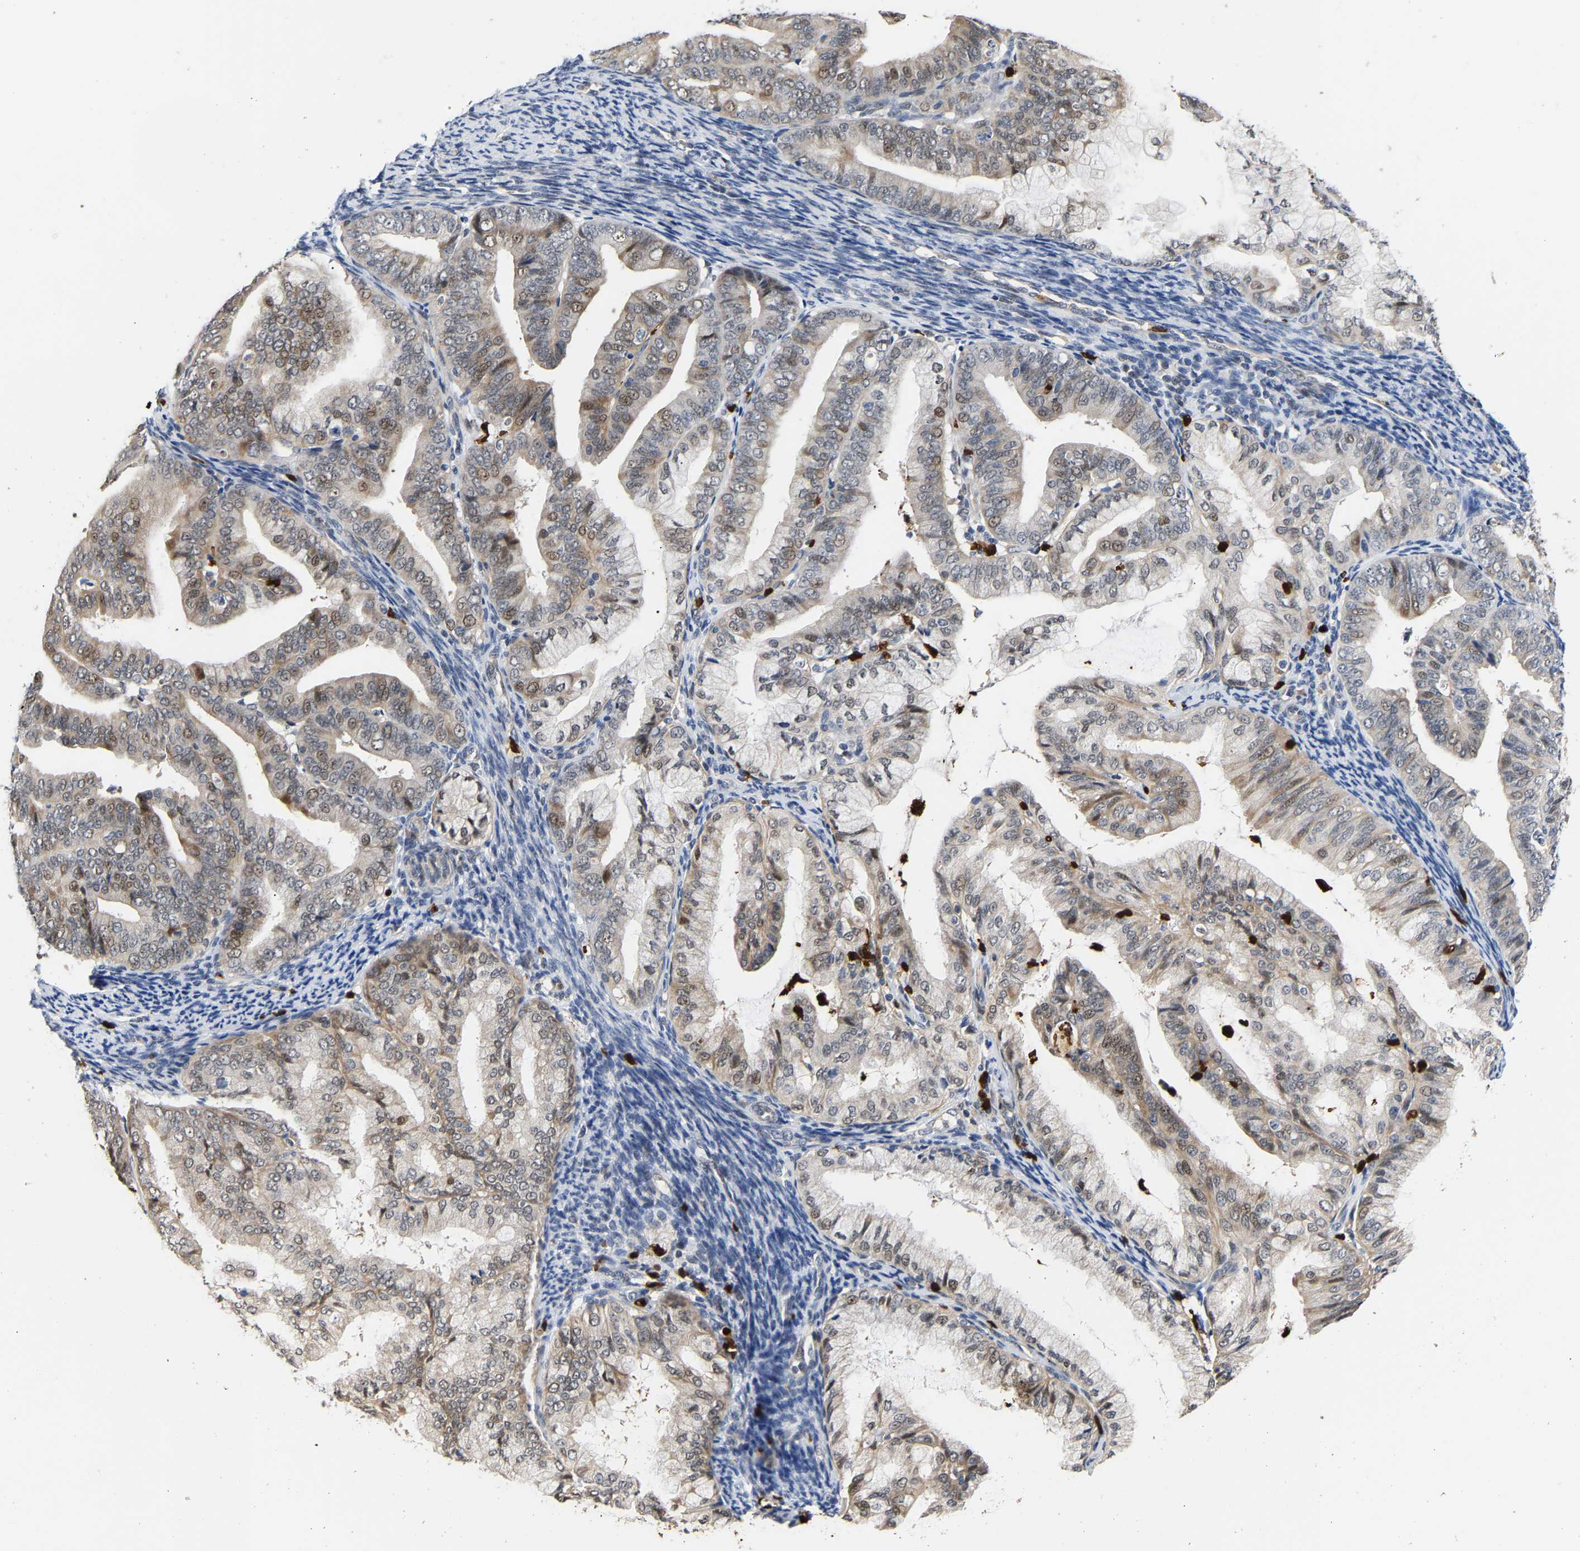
{"staining": {"intensity": "moderate", "quantity": "25%-75%", "location": "cytoplasmic/membranous,nuclear"}, "tissue": "endometrial cancer", "cell_type": "Tumor cells", "image_type": "cancer", "snomed": [{"axis": "morphology", "description": "Adenocarcinoma, NOS"}, {"axis": "topography", "description": "Endometrium"}], "caption": "Endometrial cancer (adenocarcinoma) tissue exhibits moderate cytoplasmic/membranous and nuclear expression in about 25%-75% of tumor cells", "gene": "TDRD7", "patient": {"sex": "female", "age": 63}}